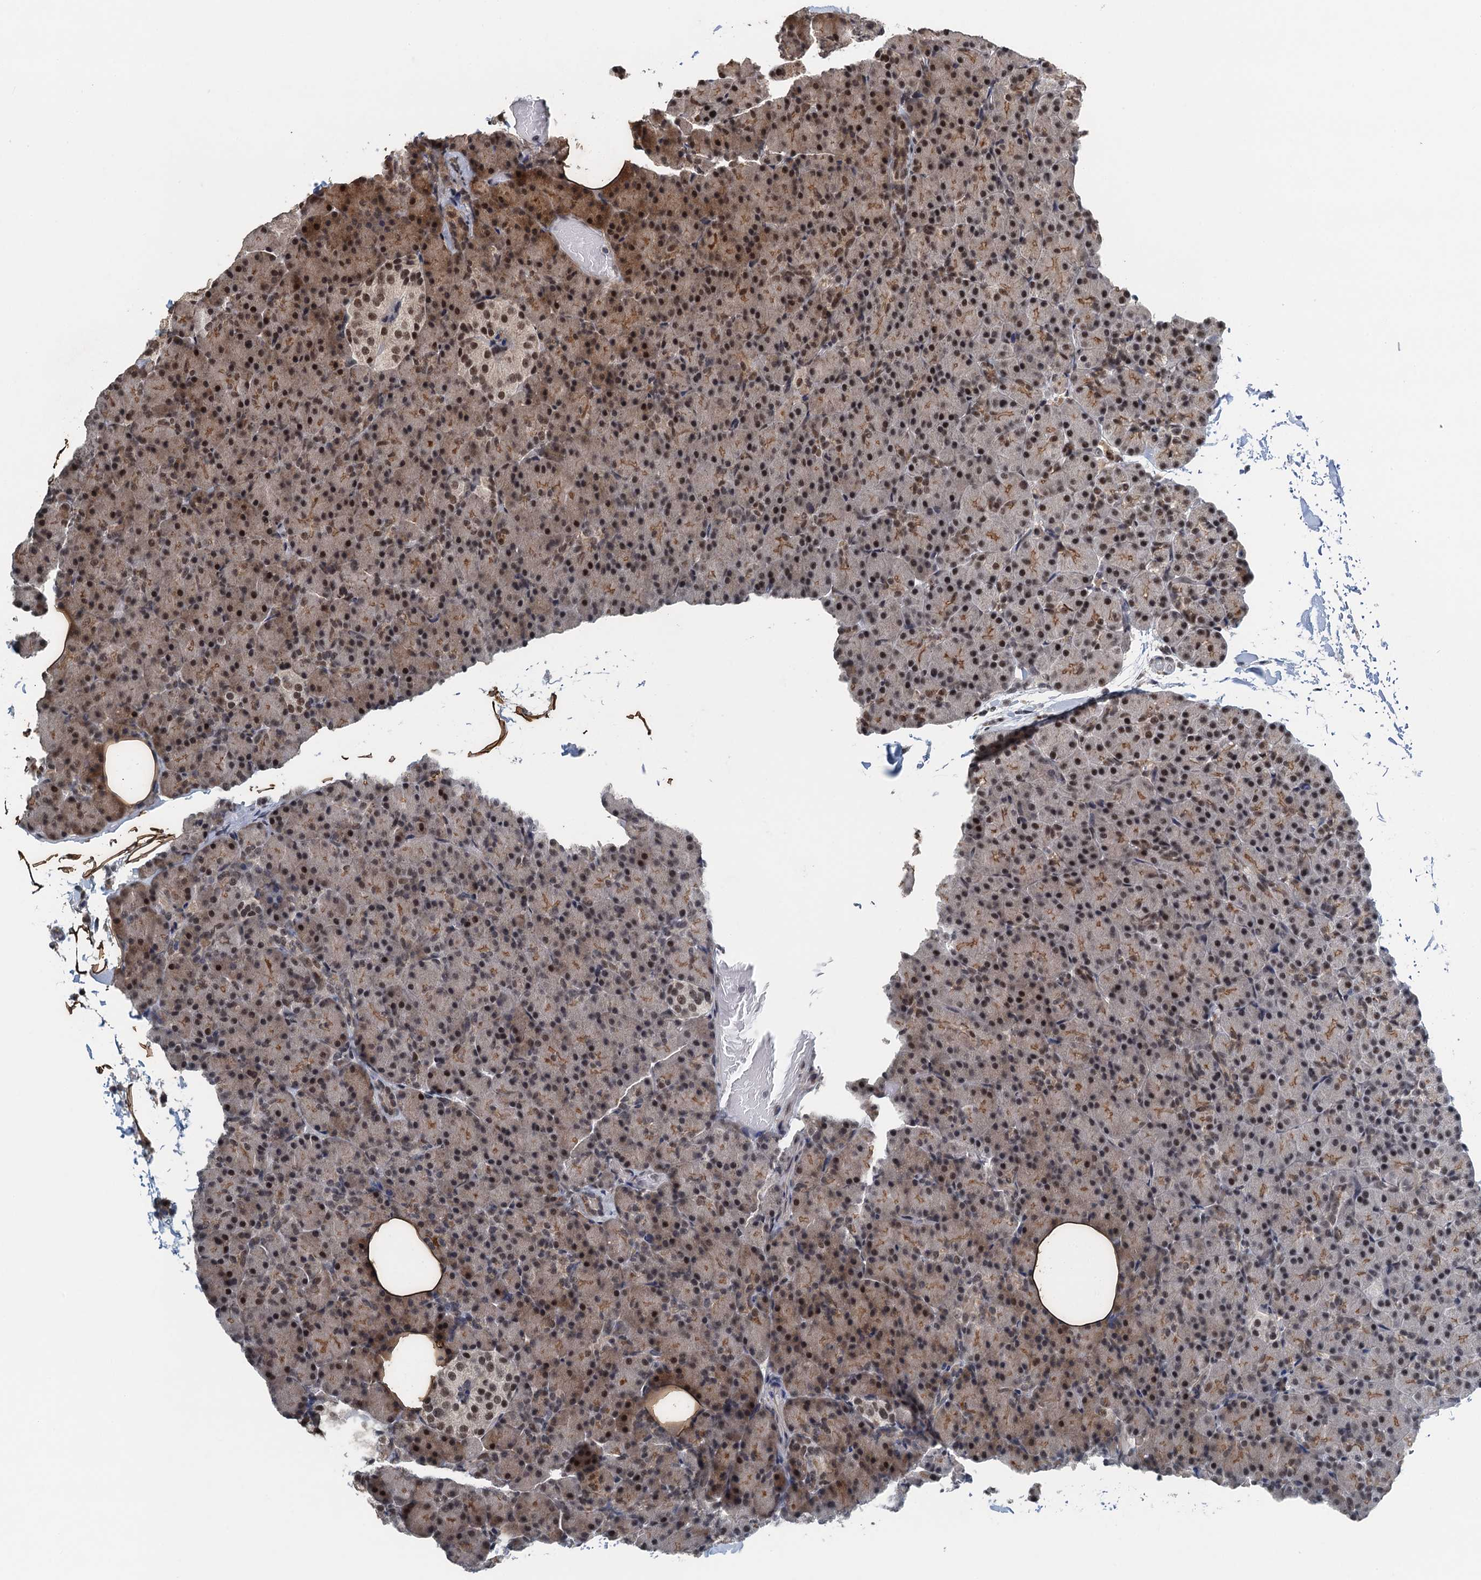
{"staining": {"intensity": "strong", "quantity": ">75%", "location": "cytoplasmic/membranous,nuclear"}, "tissue": "pancreas", "cell_type": "Exocrine glandular cells", "image_type": "normal", "snomed": [{"axis": "morphology", "description": "Normal tissue, NOS"}, {"axis": "topography", "description": "Pancreas"}], "caption": "Immunohistochemistry staining of benign pancreas, which displays high levels of strong cytoplasmic/membranous,nuclear staining in about >75% of exocrine glandular cells indicating strong cytoplasmic/membranous,nuclear protein expression. The staining was performed using DAB (brown) for protein detection and nuclei were counterstained in hematoxylin (blue).", "gene": "MTA3", "patient": {"sex": "female", "age": 43}}